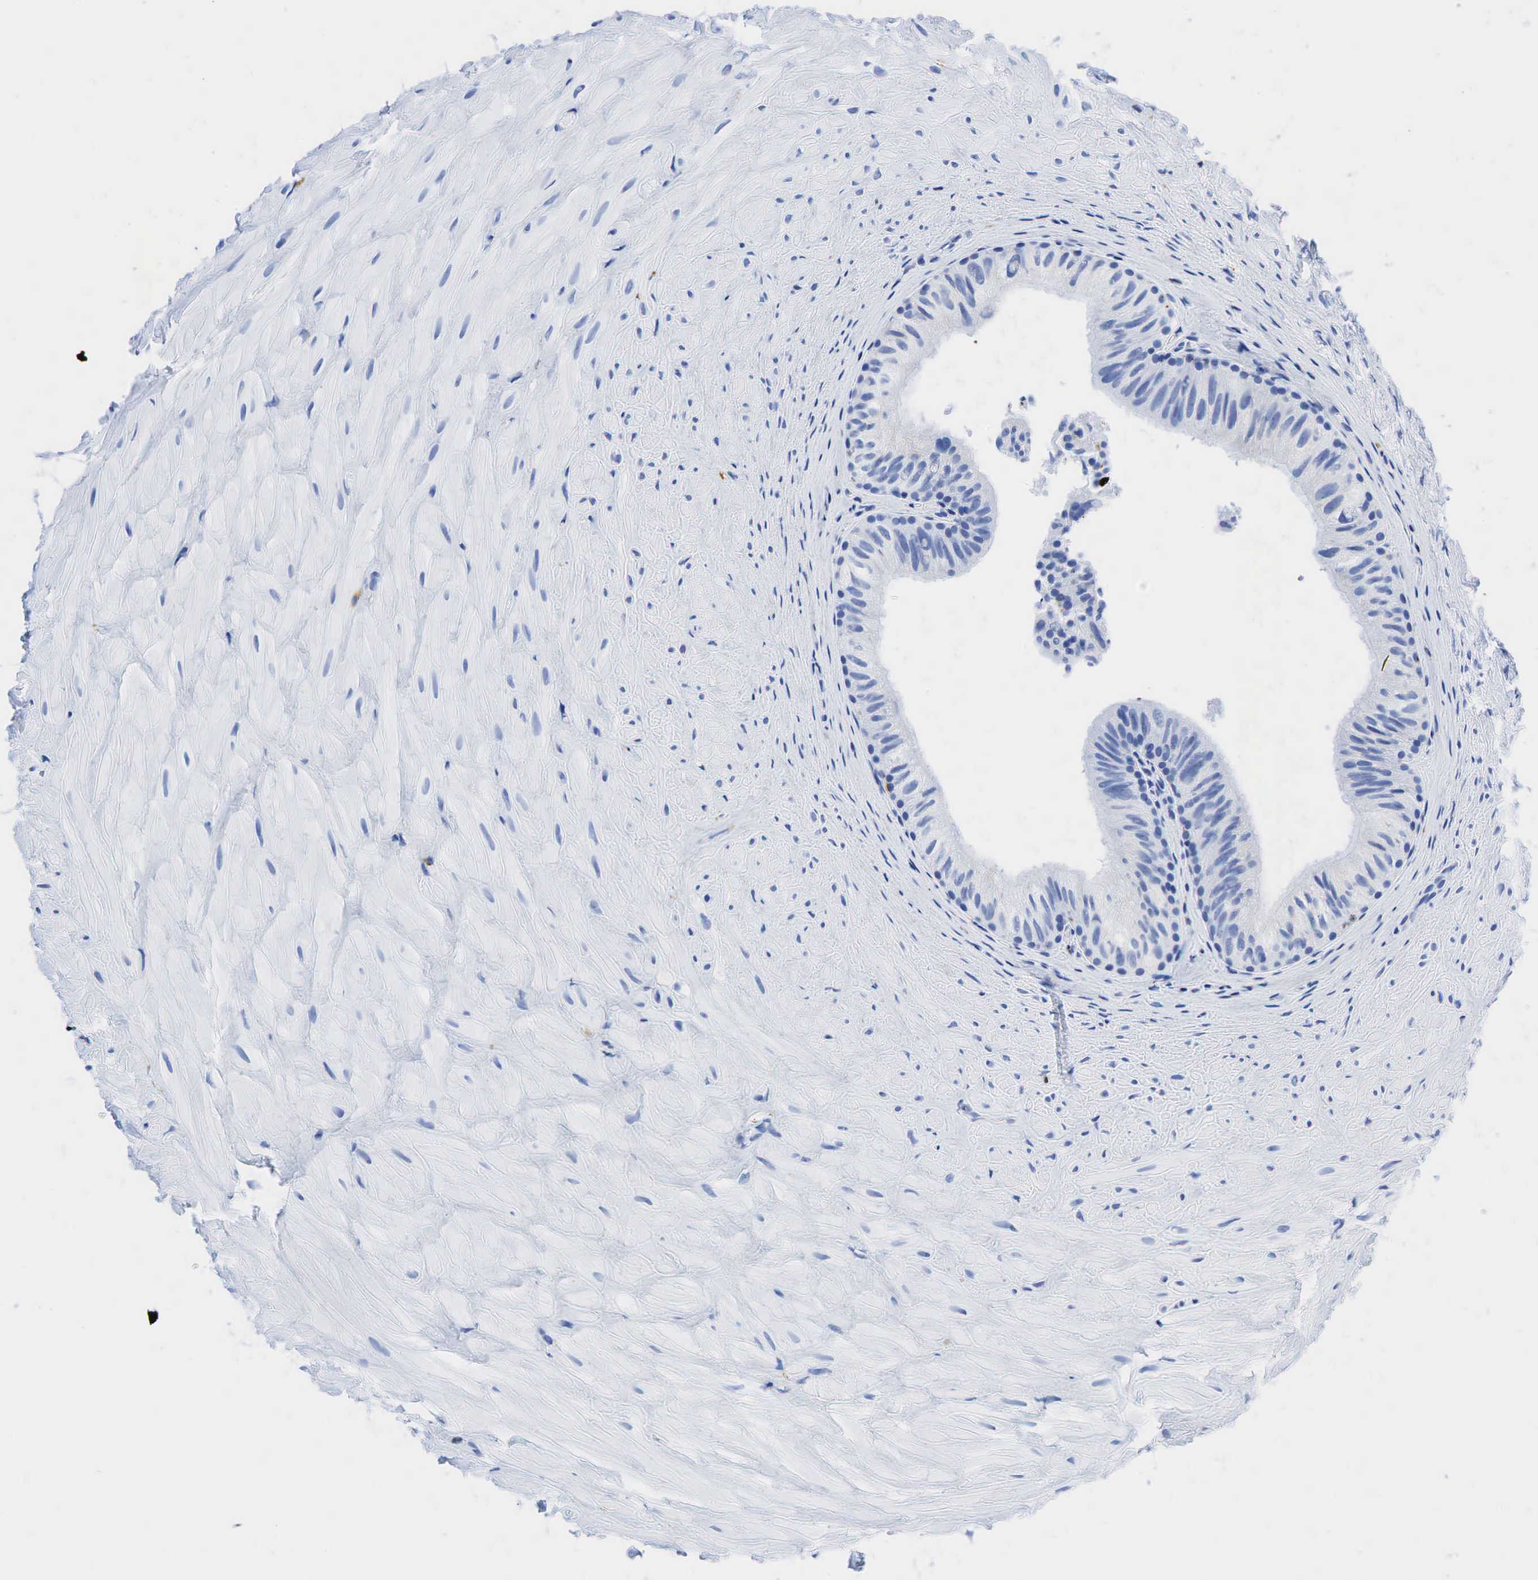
{"staining": {"intensity": "negative", "quantity": "none", "location": "none"}, "tissue": "epididymis", "cell_type": "Glandular cells", "image_type": "normal", "snomed": [{"axis": "morphology", "description": "Normal tissue, NOS"}, {"axis": "topography", "description": "Epididymis"}], "caption": "There is no significant staining in glandular cells of epididymis. (Brightfield microscopy of DAB immunohistochemistry at high magnification).", "gene": "CD68", "patient": {"sex": "male", "age": 37}}